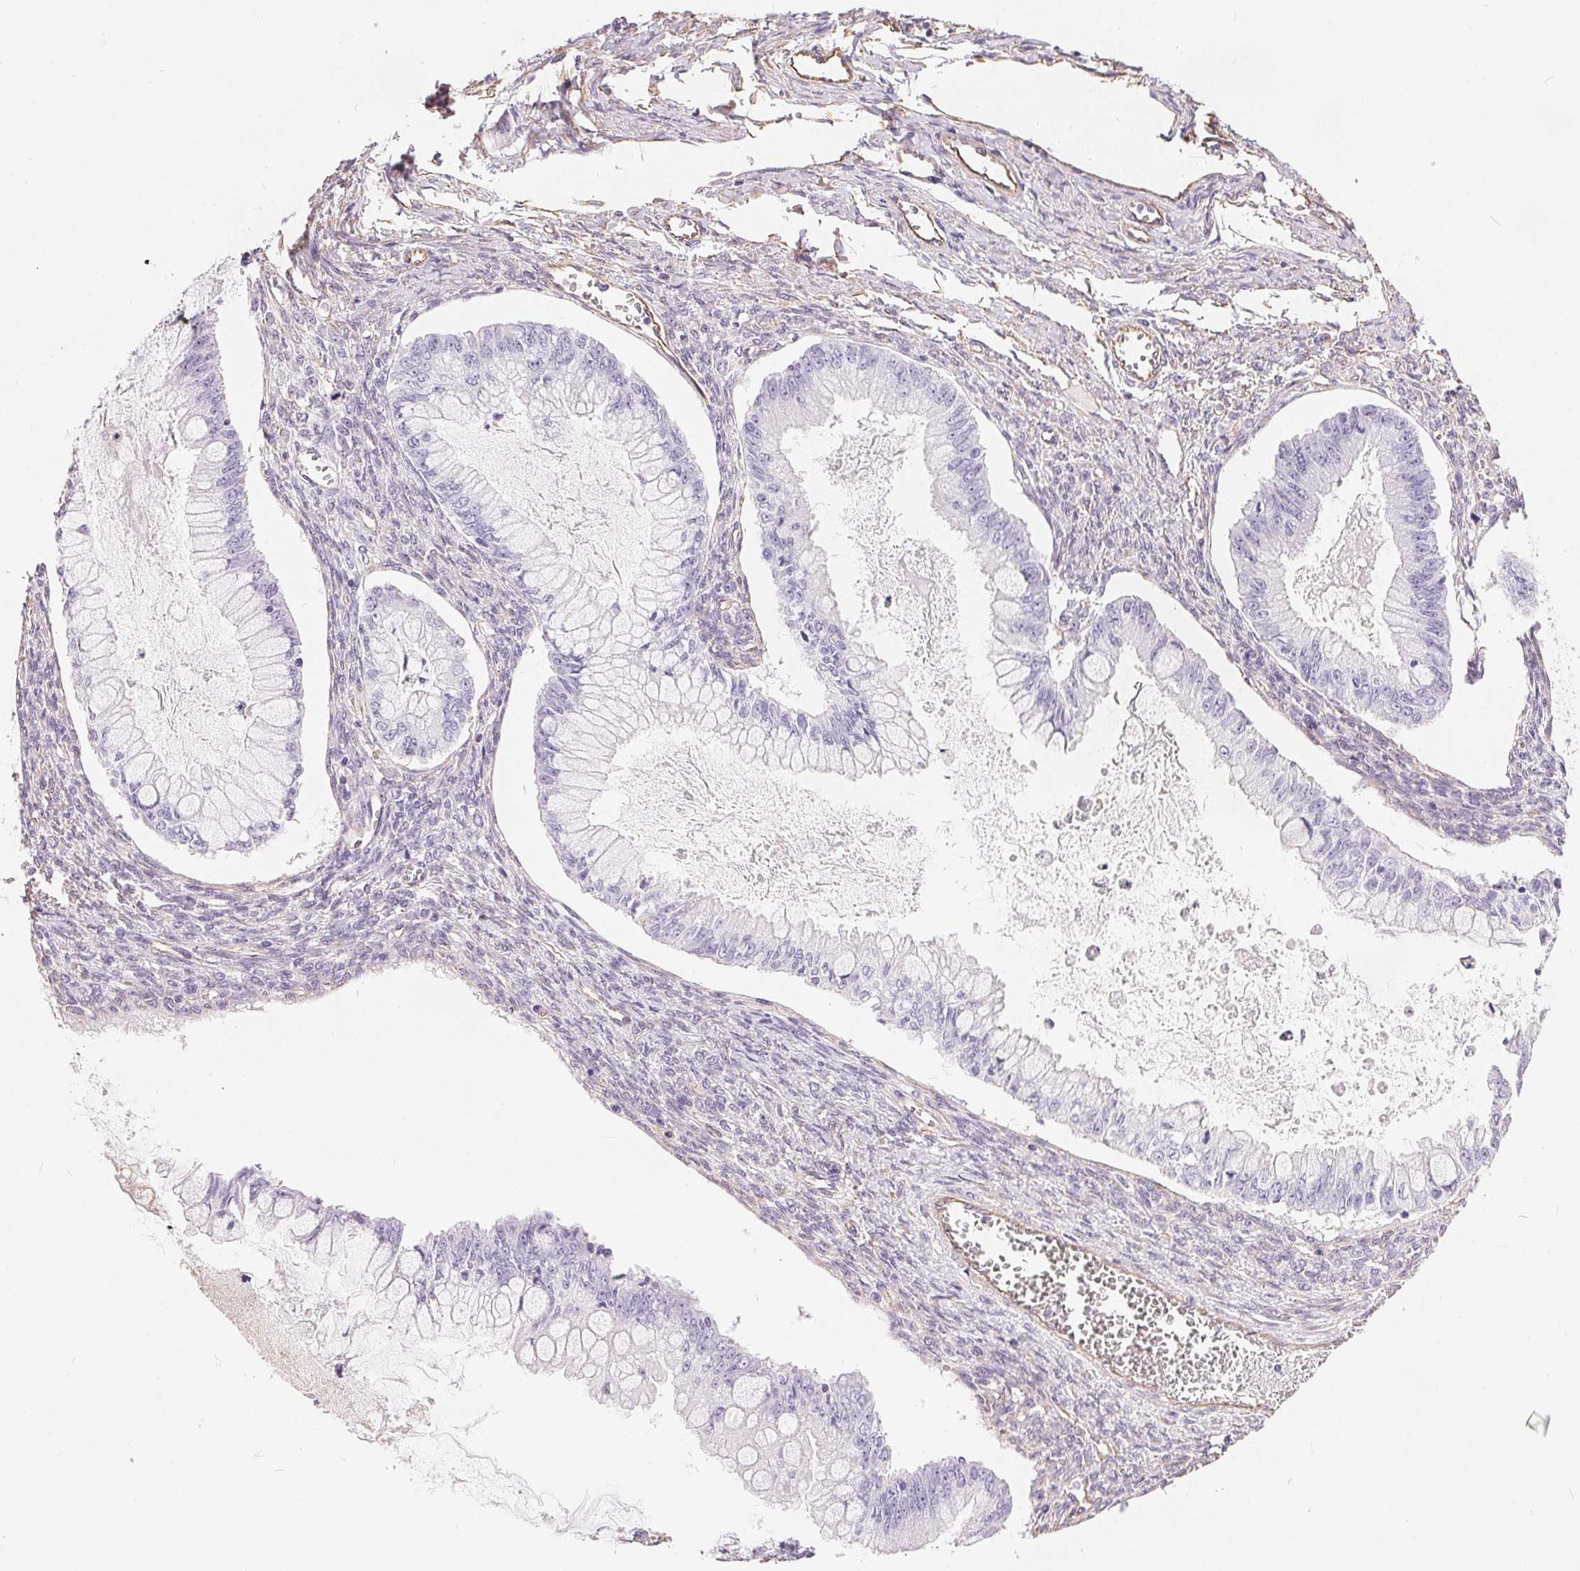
{"staining": {"intensity": "negative", "quantity": "none", "location": "none"}, "tissue": "ovarian cancer", "cell_type": "Tumor cells", "image_type": "cancer", "snomed": [{"axis": "morphology", "description": "Cystadenocarcinoma, mucinous, NOS"}, {"axis": "topography", "description": "Ovary"}], "caption": "Ovarian cancer (mucinous cystadenocarcinoma) was stained to show a protein in brown. There is no significant staining in tumor cells. (DAB immunohistochemistry visualized using brightfield microscopy, high magnification).", "gene": "GFAP", "patient": {"sex": "female", "age": 34}}